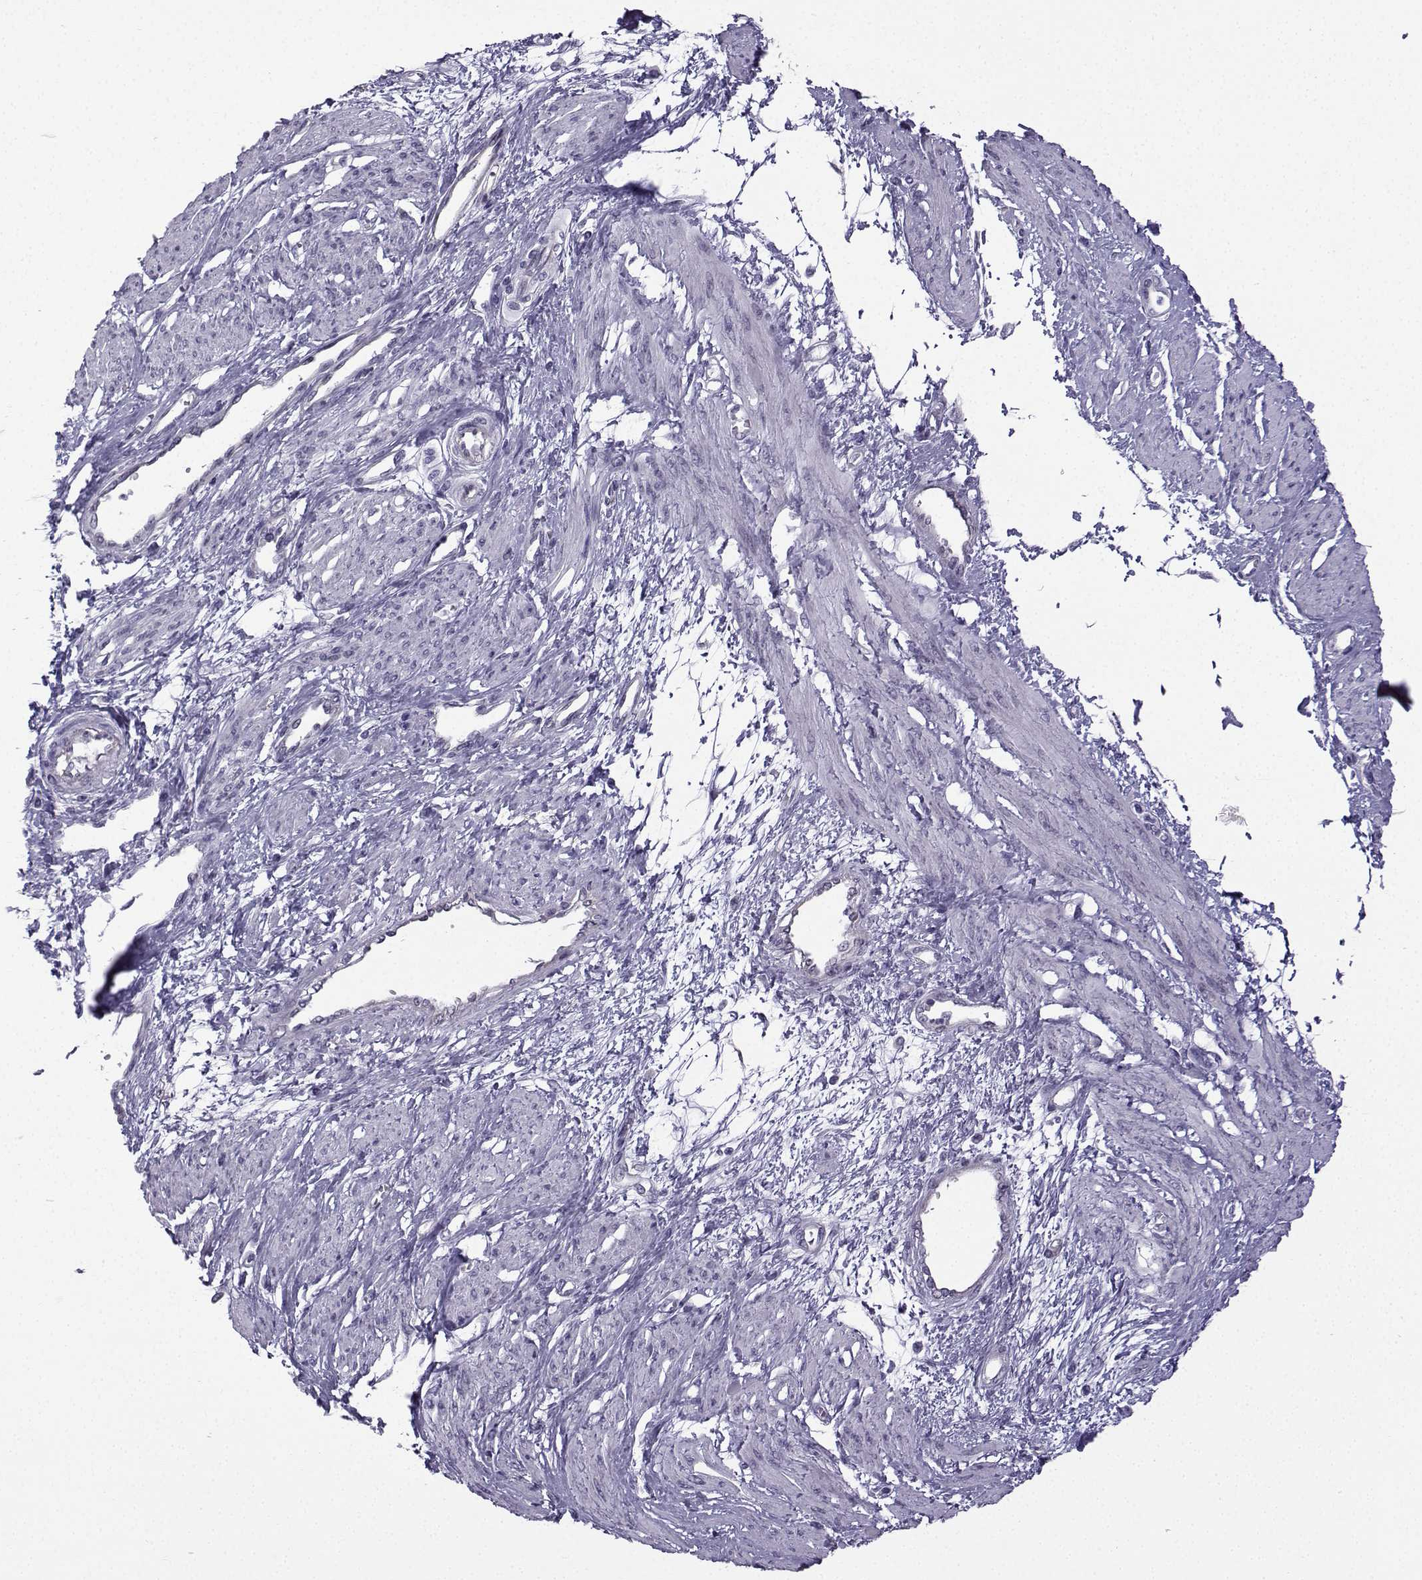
{"staining": {"intensity": "negative", "quantity": "none", "location": "none"}, "tissue": "smooth muscle", "cell_type": "Smooth muscle cells", "image_type": "normal", "snomed": [{"axis": "morphology", "description": "Normal tissue, NOS"}, {"axis": "topography", "description": "Smooth muscle"}, {"axis": "topography", "description": "Uterus"}], "caption": "Benign smooth muscle was stained to show a protein in brown. There is no significant staining in smooth muscle cells.", "gene": "CFAP53", "patient": {"sex": "female", "age": 39}}